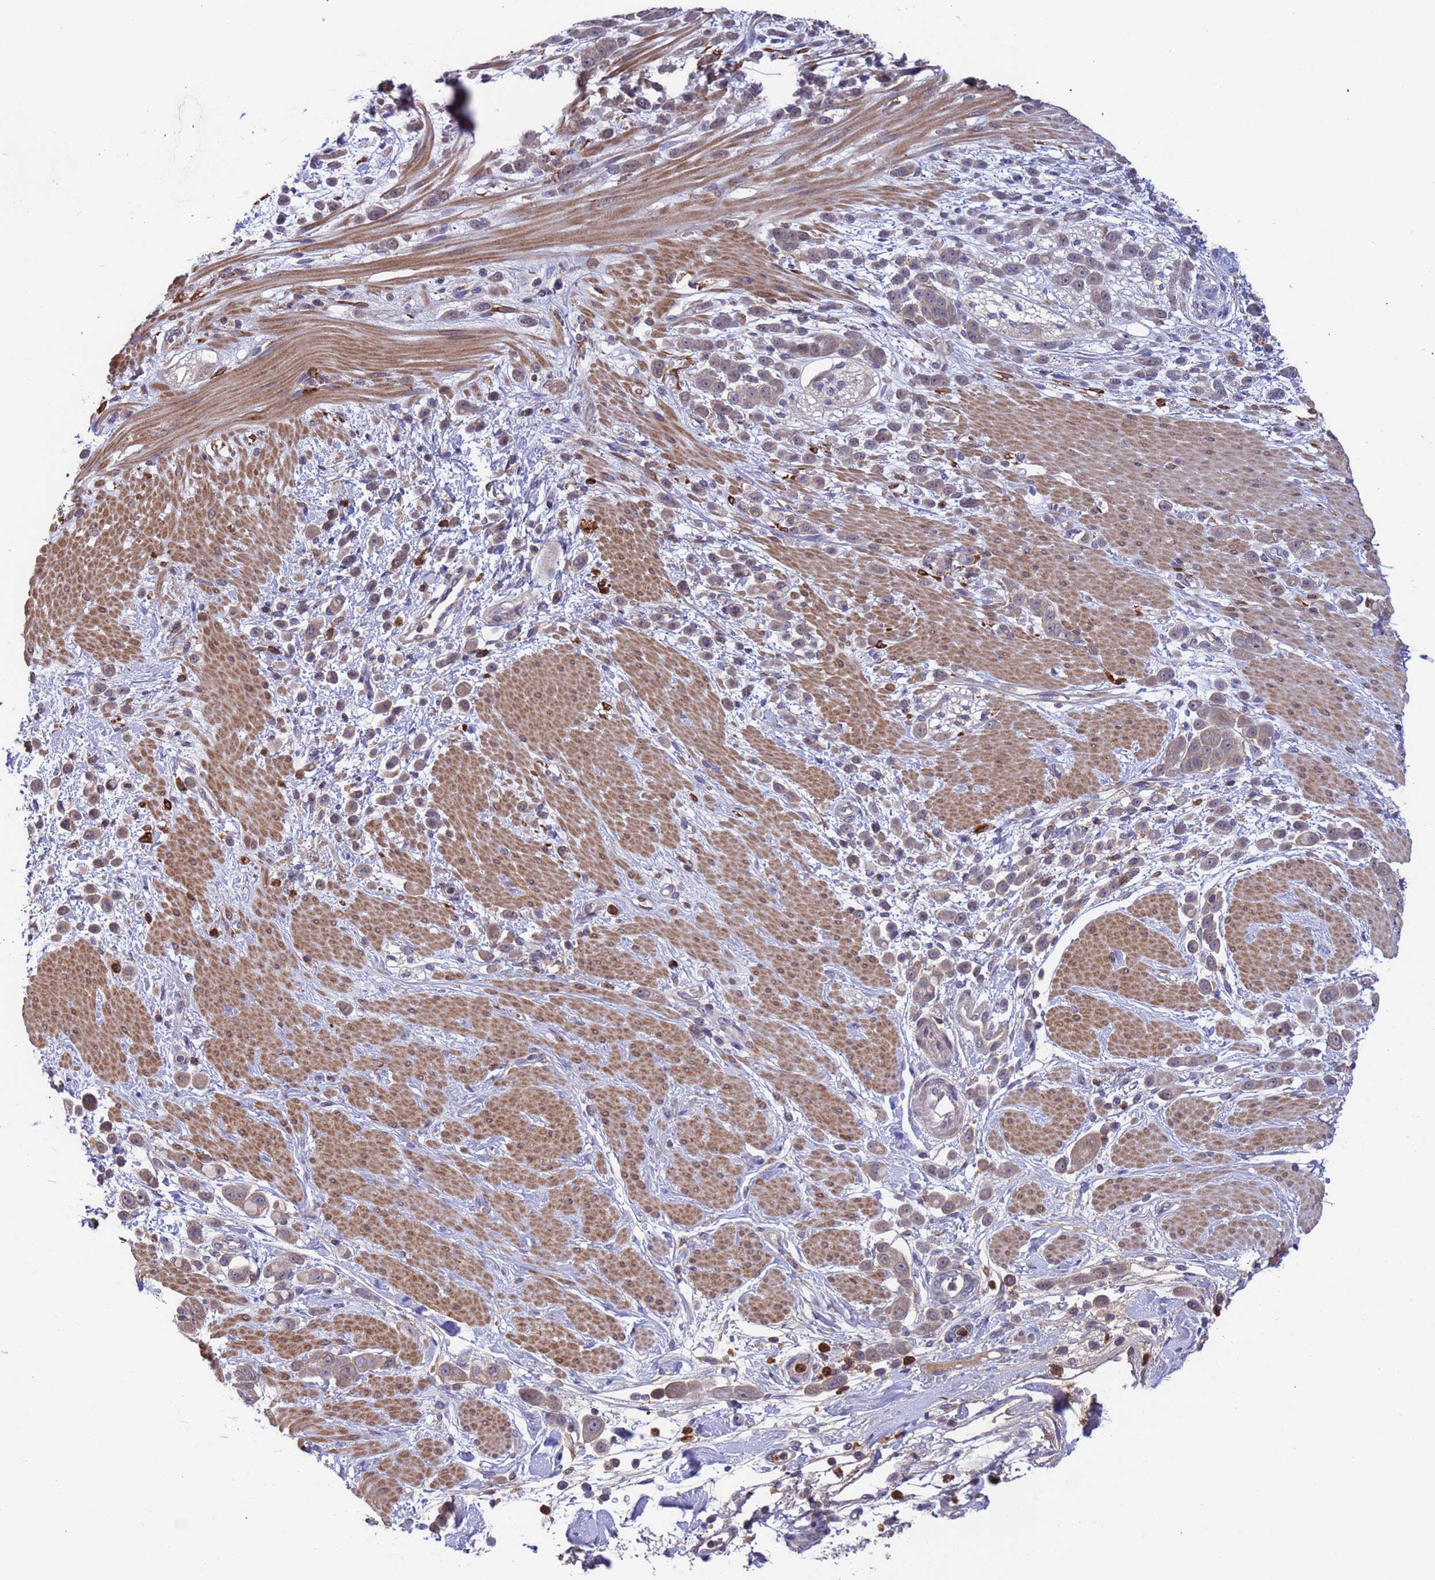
{"staining": {"intensity": "weak", "quantity": ">75%", "location": "cytoplasmic/membranous"}, "tissue": "pancreatic cancer", "cell_type": "Tumor cells", "image_type": "cancer", "snomed": [{"axis": "morphology", "description": "Normal tissue, NOS"}, {"axis": "morphology", "description": "Adenocarcinoma, NOS"}, {"axis": "topography", "description": "Pancreas"}], "caption": "About >75% of tumor cells in pancreatic adenocarcinoma display weak cytoplasmic/membranous protein expression as visualized by brown immunohistochemical staining.", "gene": "AMPD3", "patient": {"sex": "female", "age": 64}}